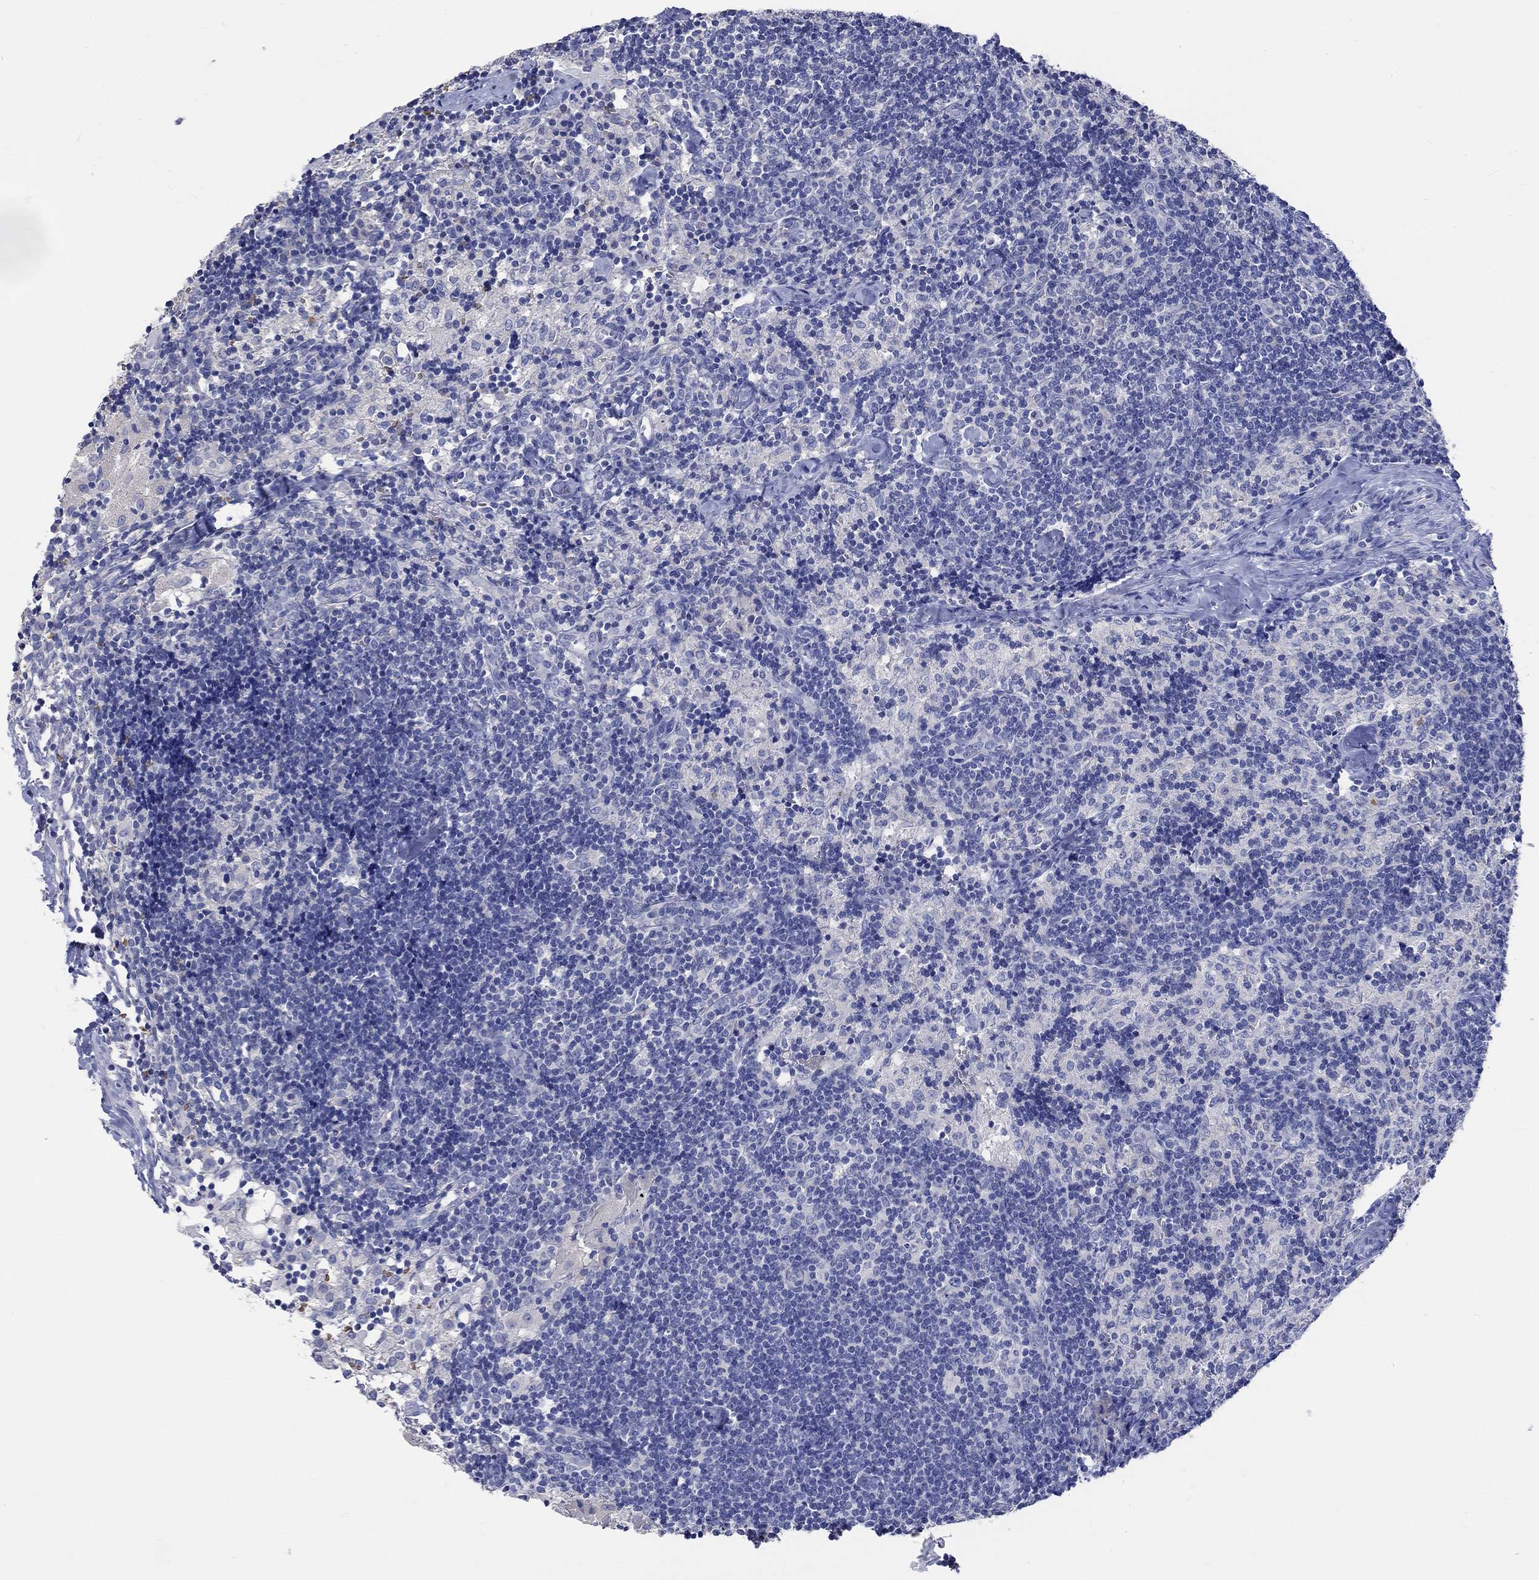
{"staining": {"intensity": "negative", "quantity": "none", "location": "none"}, "tissue": "lymph node", "cell_type": "Non-germinal center cells", "image_type": "normal", "snomed": [{"axis": "morphology", "description": "Normal tissue, NOS"}, {"axis": "topography", "description": "Lymph node"}], "caption": "This micrograph is of normal lymph node stained with immunohistochemistry (IHC) to label a protein in brown with the nuclei are counter-stained blue. There is no staining in non-germinal center cells. Nuclei are stained in blue.", "gene": "KCNA1", "patient": {"sex": "female", "age": 52}}